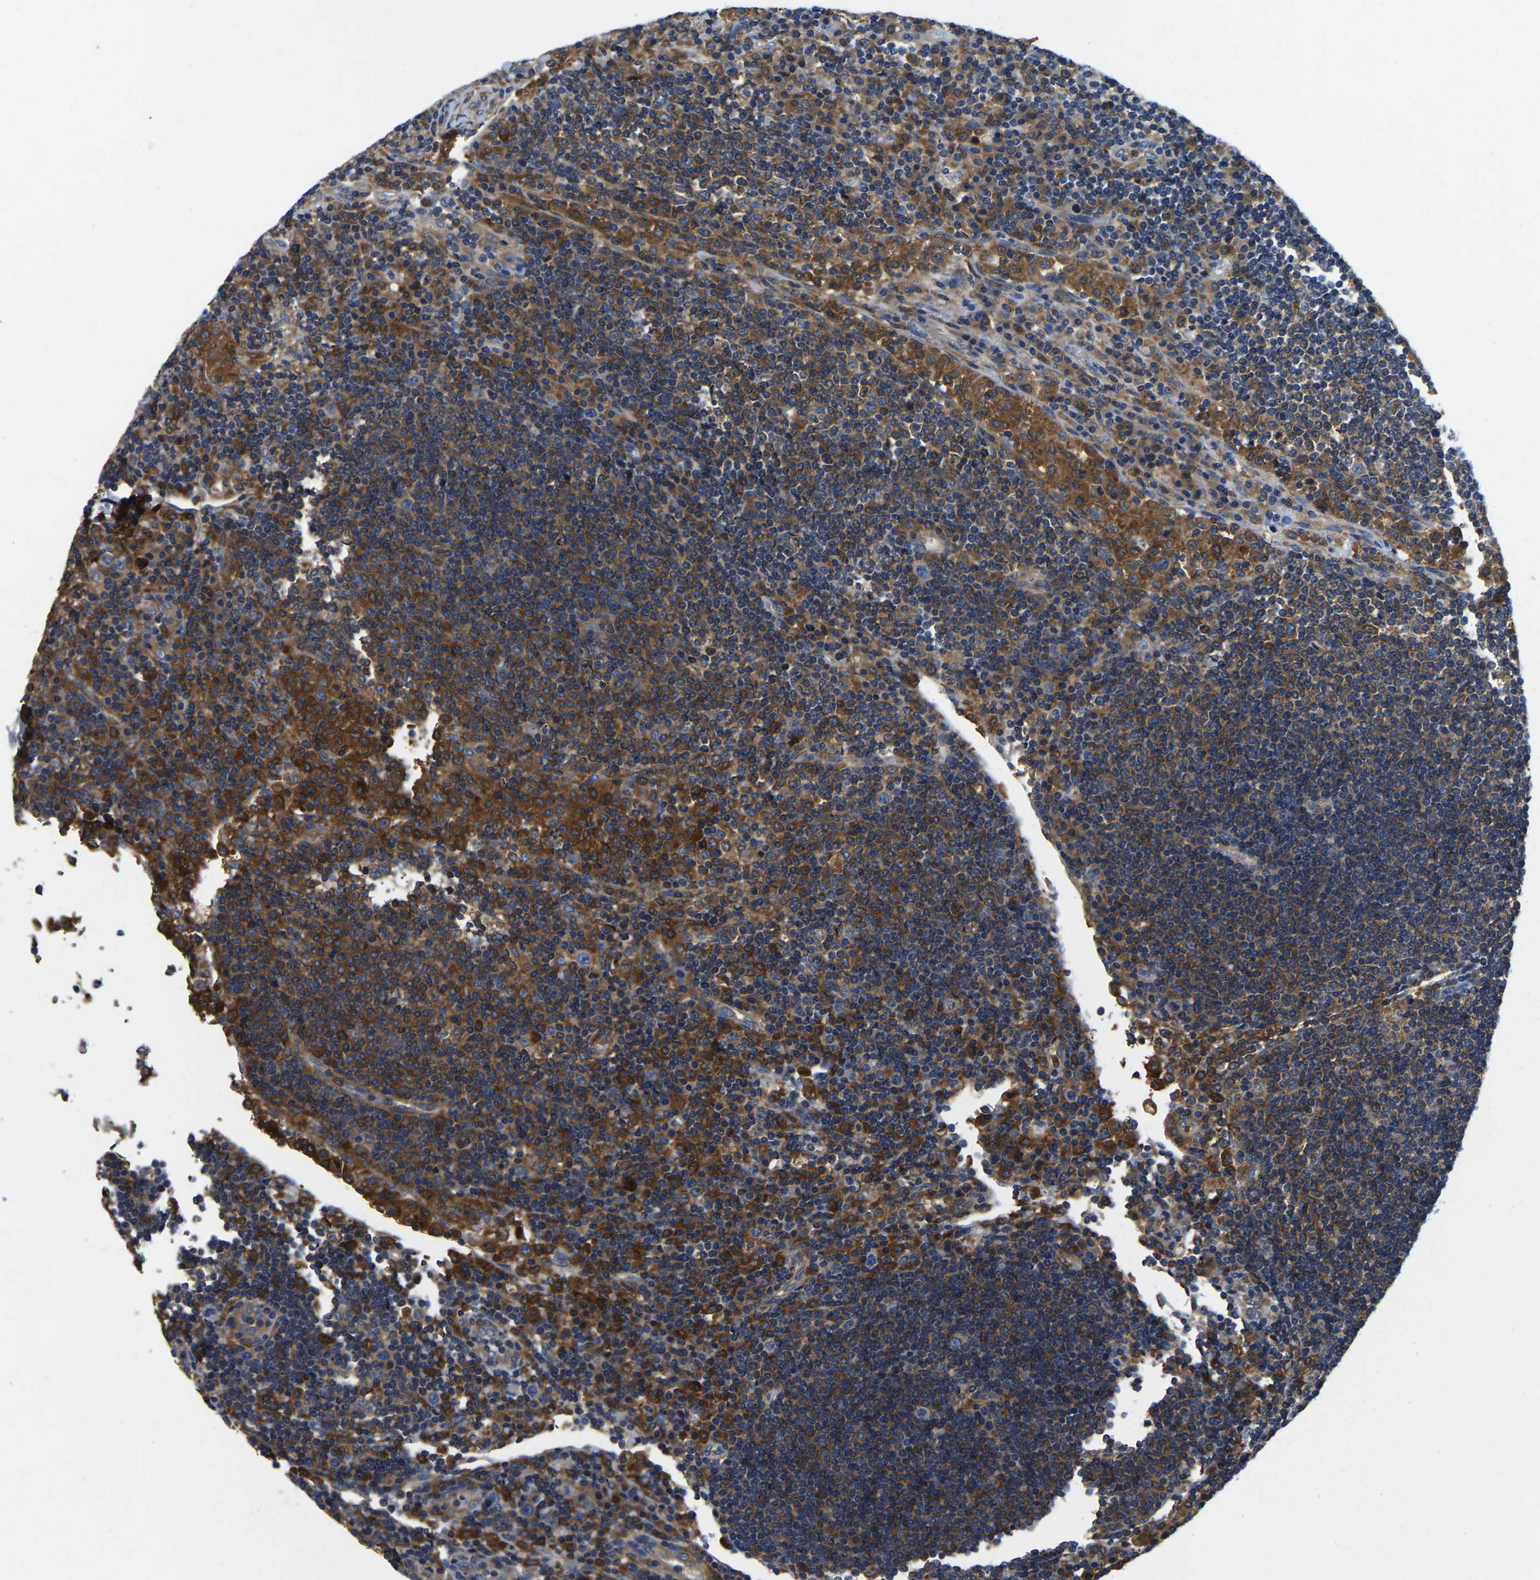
{"staining": {"intensity": "moderate", "quantity": ">75%", "location": "cytoplasmic/membranous"}, "tissue": "lymph node", "cell_type": "Germinal center cells", "image_type": "normal", "snomed": [{"axis": "morphology", "description": "Normal tissue, NOS"}, {"axis": "topography", "description": "Lymph node"}], "caption": "Approximately >75% of germinal center cells in benign lymph node demonstrate moderate cytoplasmic/membranous protein staining as visualized by brown immunohistochemical staining.", "gene": "STAT2", "patient": {"sex": "female", "age": 53}}